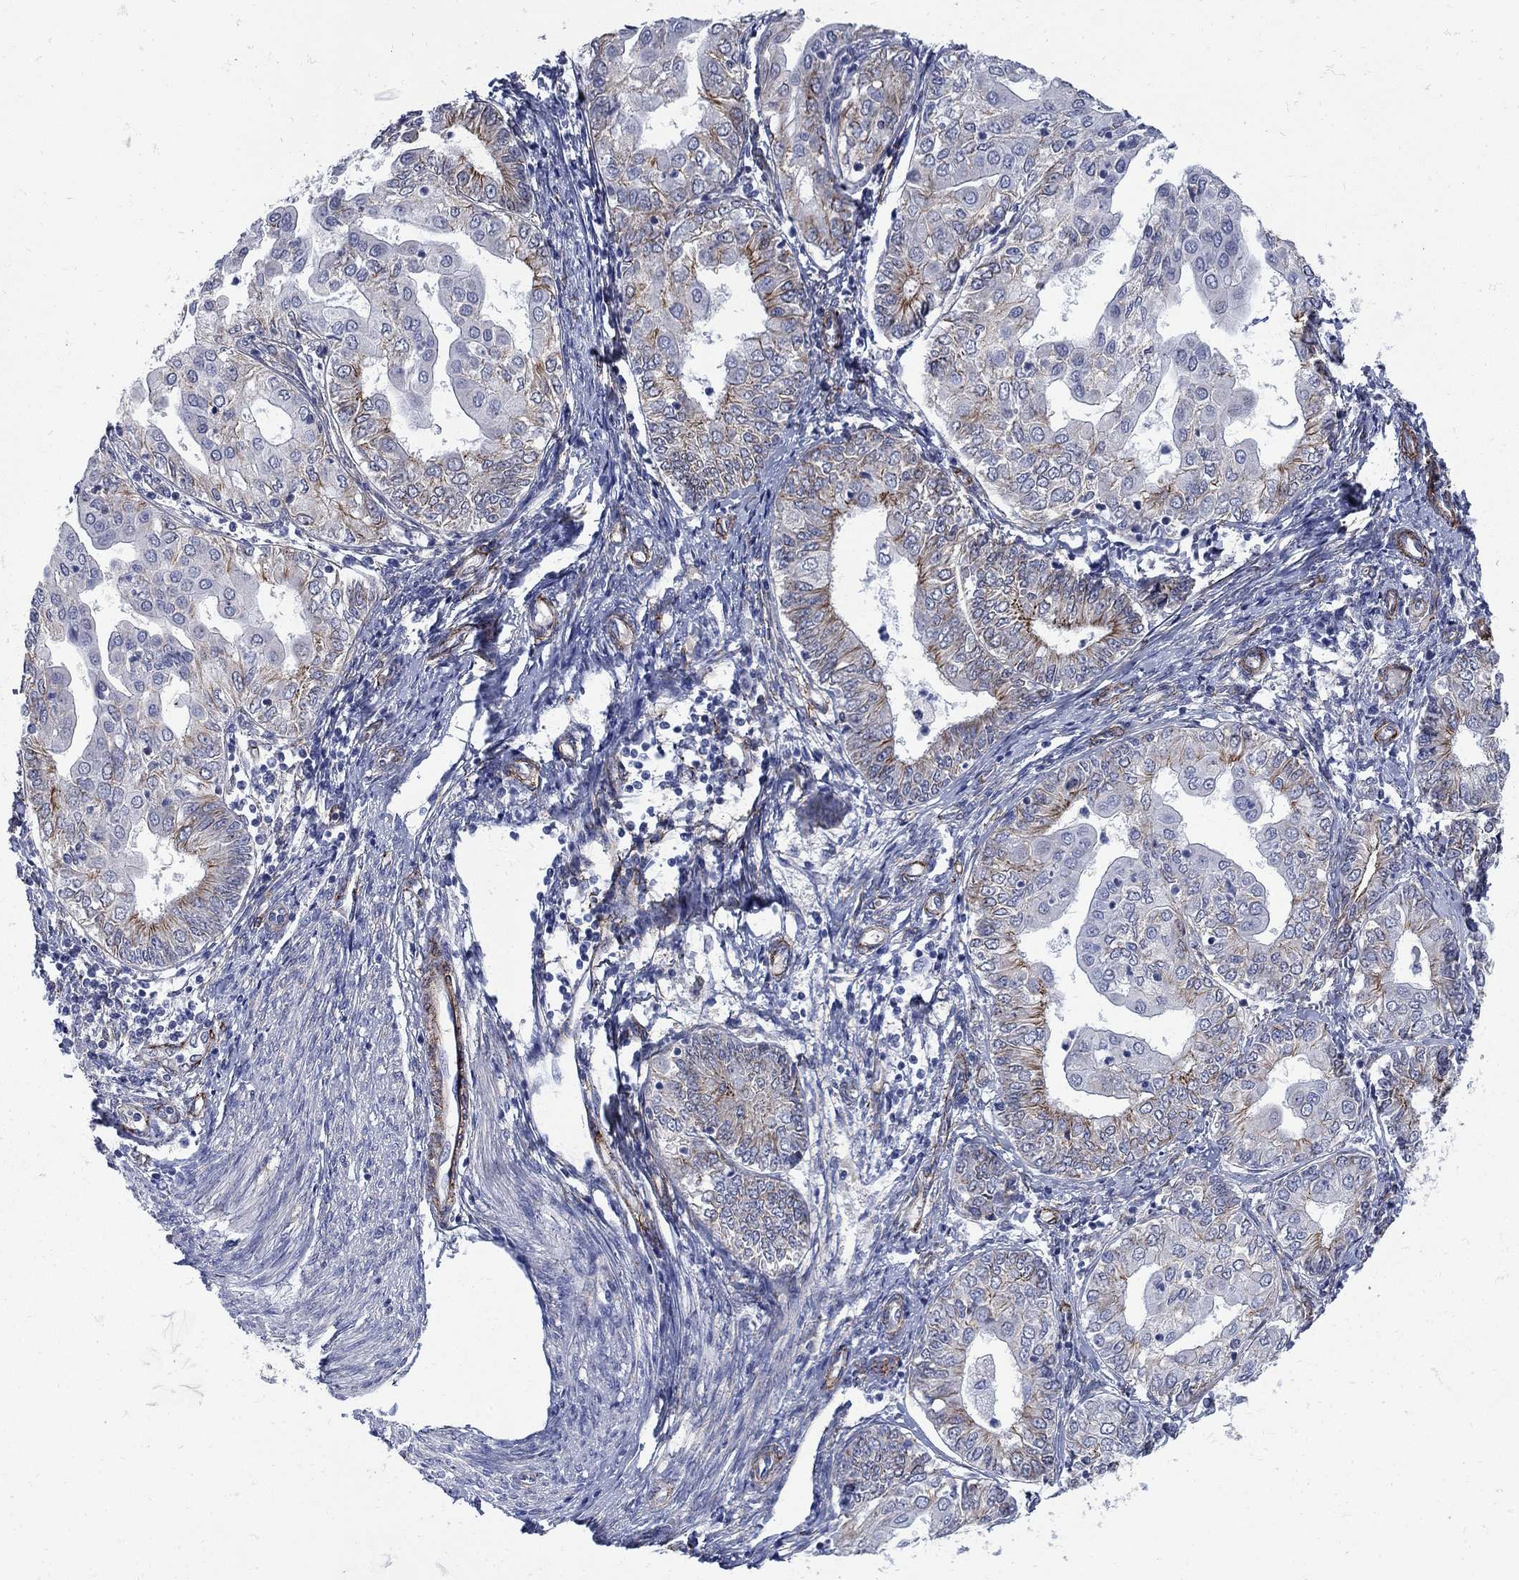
{"staining": {"intensity": "moderate", "quantity": "<25%", "location": "cytoplasmic/membranous"}, "tissue": "endometrial cancer", "cell_type": "Tumor cells", "image_type": "cancer", "snomed": [{"axis": "morphology", "description": "Adenocarcinoma, NOS"}, {"axis": "topography", "description": "Endometrium"}], "caption": "The micrograph demonstrates a brown stain indicating the presence of a protein in the cytoplasmic/membranous of tumor cells in endometrial adenocarcinoma.", "gene": "SEPTIN8", "patient": {"sex": "female", "age": 68}}